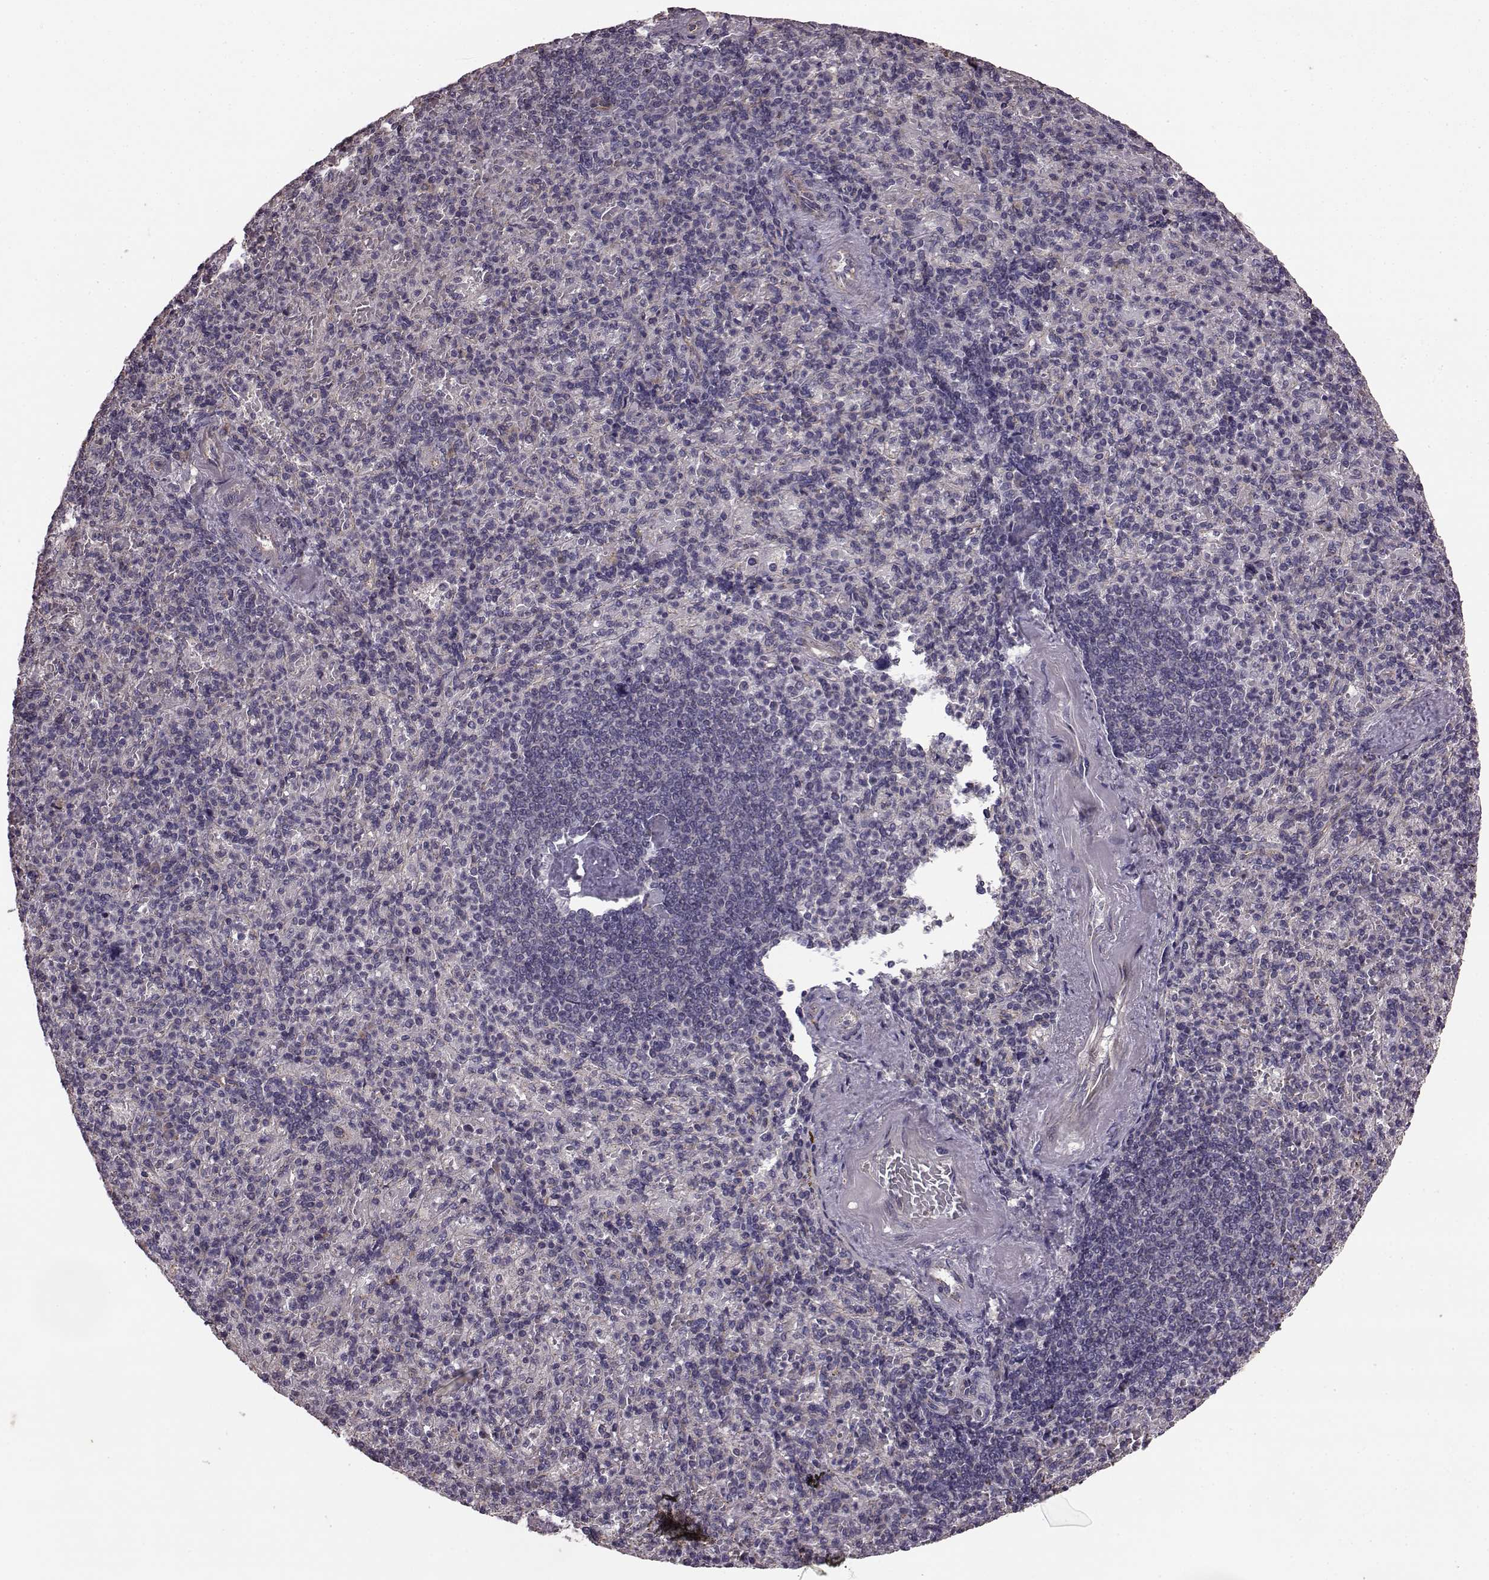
{"staining": {"intensity": "negative", "quantity": "none", "location": "none"}, "tissue": "spleen", "cell_type": "Cells in red pulp", "image_type": "normal", "snomed": [{"axis": "morphology", "description": "Normal tissue, NOS"}, {"axis": "topography", "description": "Spleen"}], "caption": "This photomicrograph is of normal spleen stained with IHC to label a protein in brown with the nuclei are counter-stained blue. There is no expression in cells in red pulp.", "gene": "NTF3", "patient": {"sex": "female", "age": 74}}